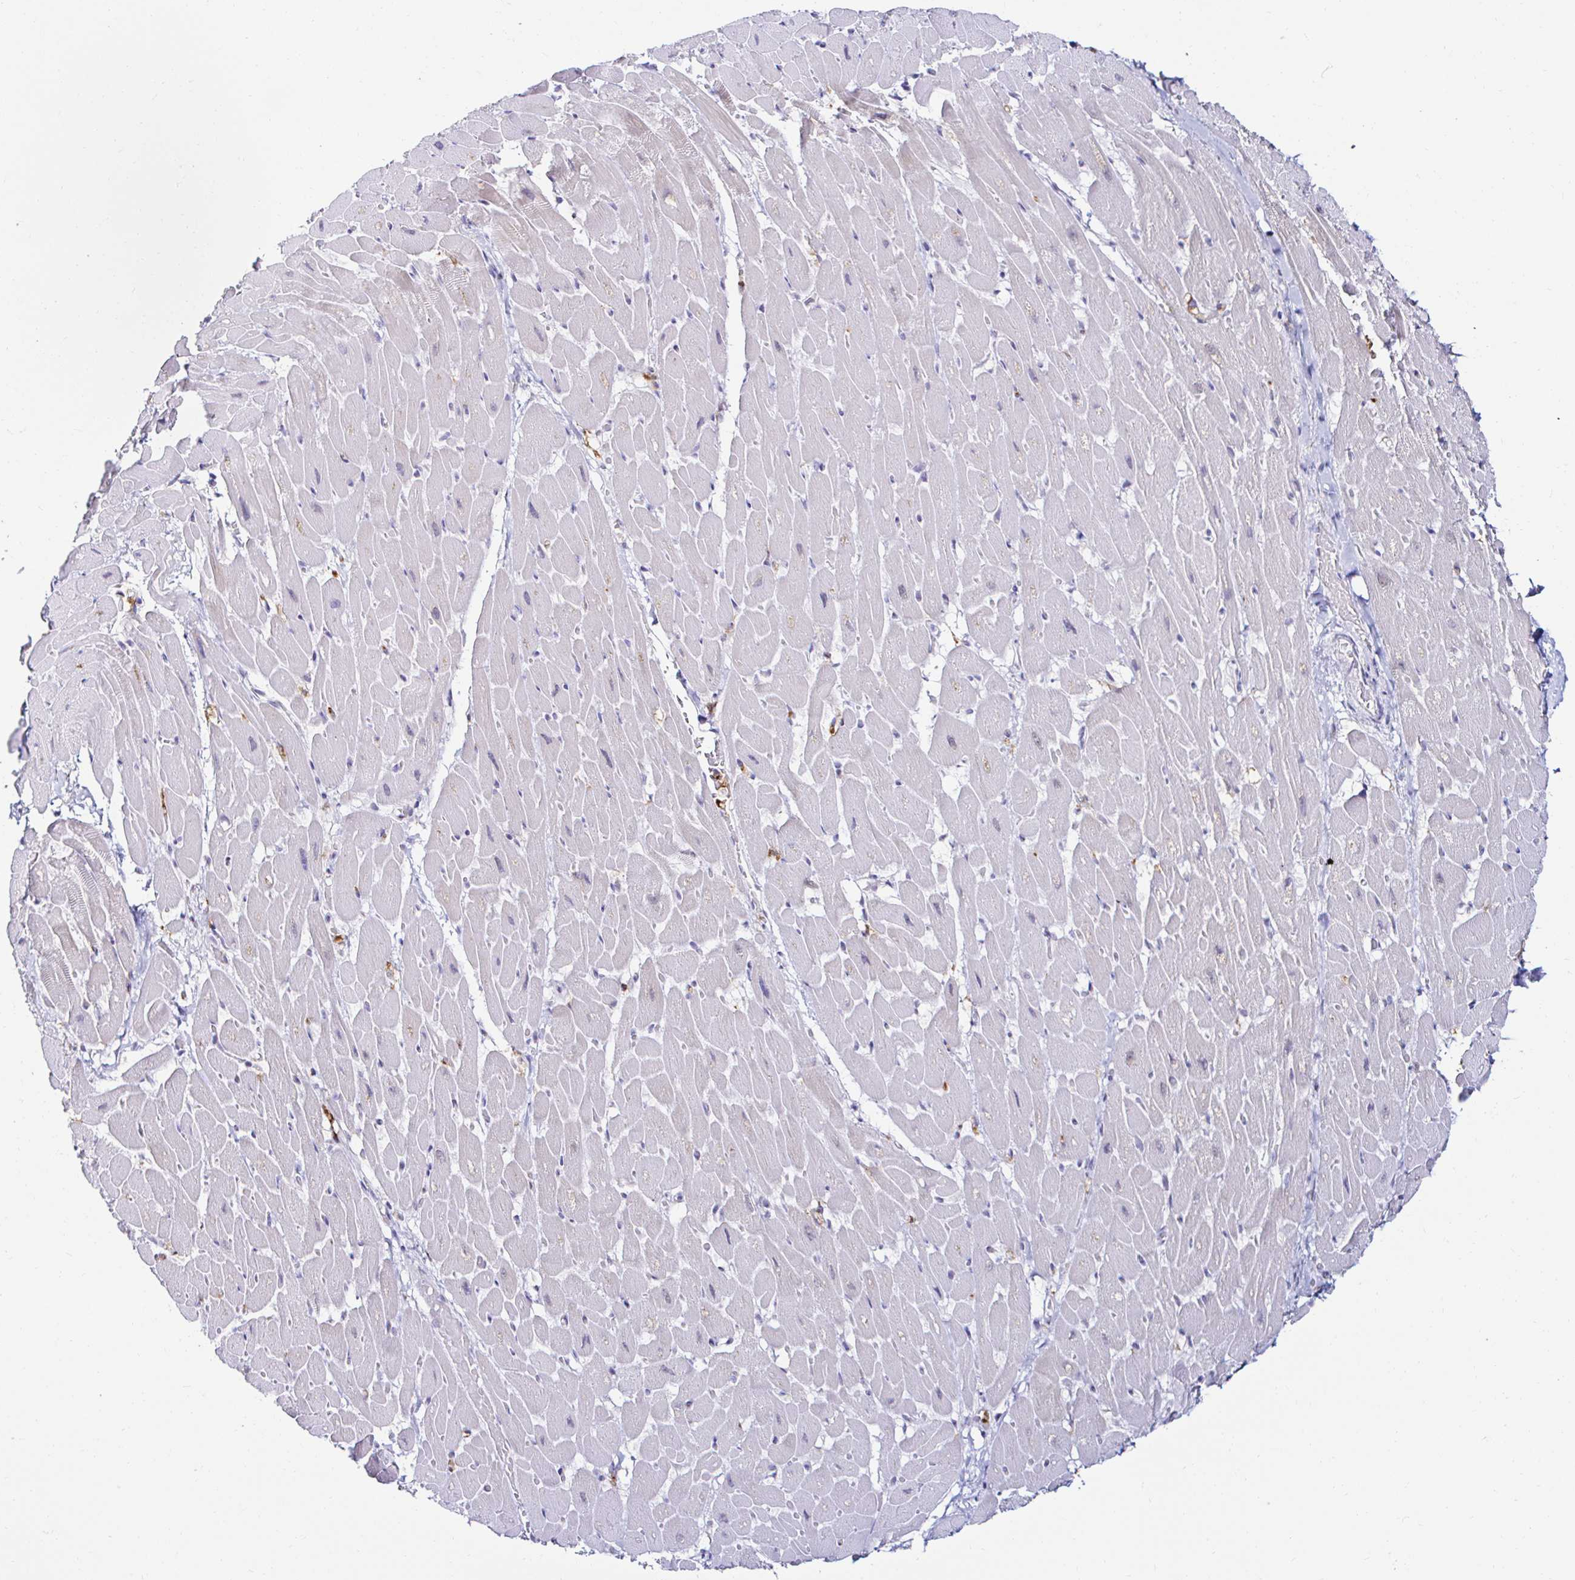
{"staining": {"intensity": "negative", "quantity": "none", "location": "none"}, "tissue": "heart muscle", "cell_type": "Cardiomyocytes", "image_type": "normal", "snomed": [{"axis": "morphology", "description": "Normal tissue, NOS"}, {"axis": "topography", "description": "Heart"}], "caption": "A high-resolution micrograph shows immunohistochemistry (IHC) staining of unremarkable heart muscle, which shows no significant staining in cardiomyocytes. (DAB IHC with hematoxylin counter stain).", "gene": "CYBB", "patient": {"sex": "male", "age": 37}}